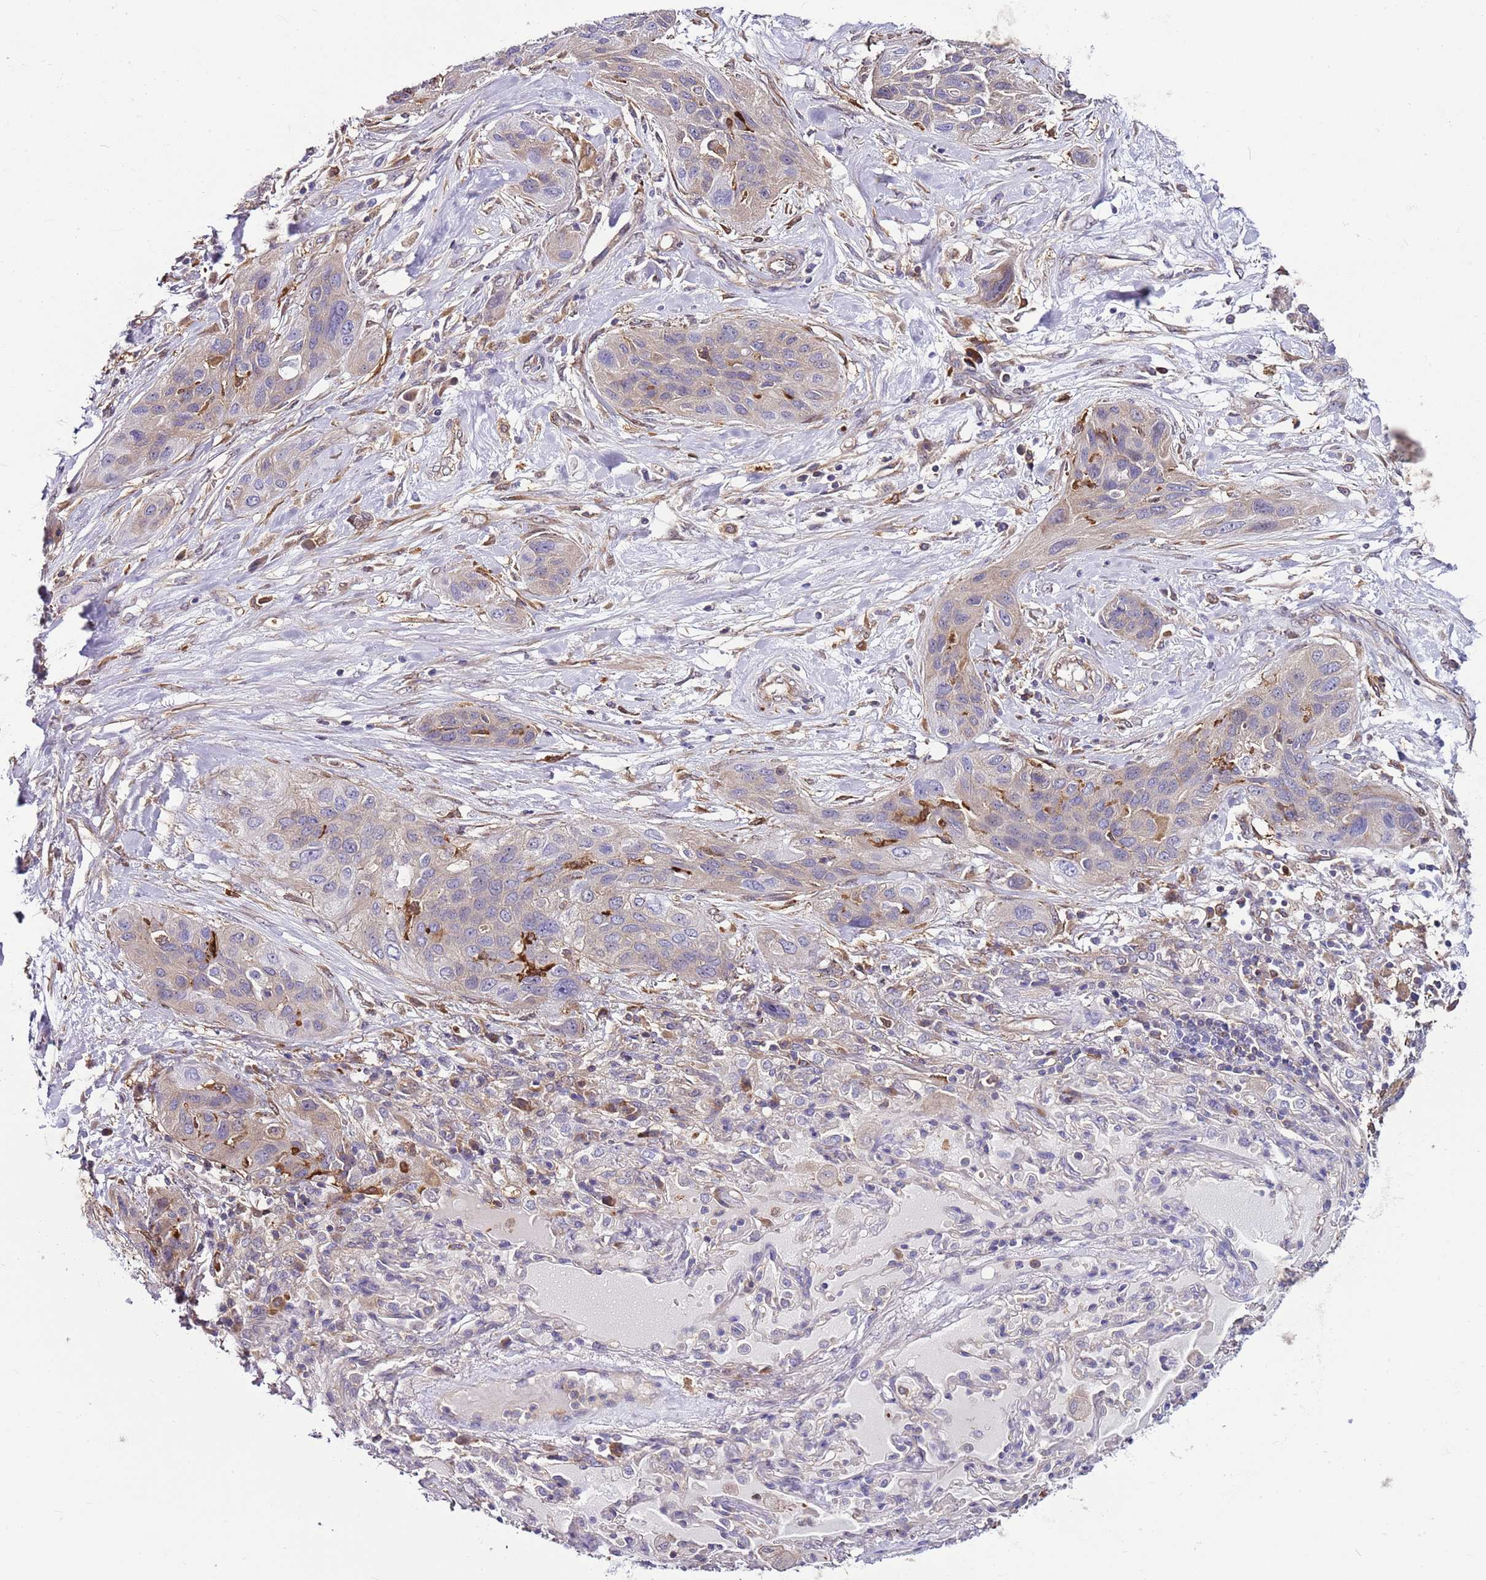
{"staining": {"intensity": "negative", "quantity": "none", "location": "none"}, "tissue": "lung cancer", "cell_type": "Tumor cells", "image_type": "cancer", "snomed": [{"axis": "morphology", "description": "Squamous cell carcinoma, NOS"}, {"axis": "topography", "description": "Lung"}], "caption": "The micrograph shows no significant staining in tumor cells of lung cancer (squamous cell carcinoma).", "gene": "ATXN2L", "patient": {"sex": "female", "age": 70}}